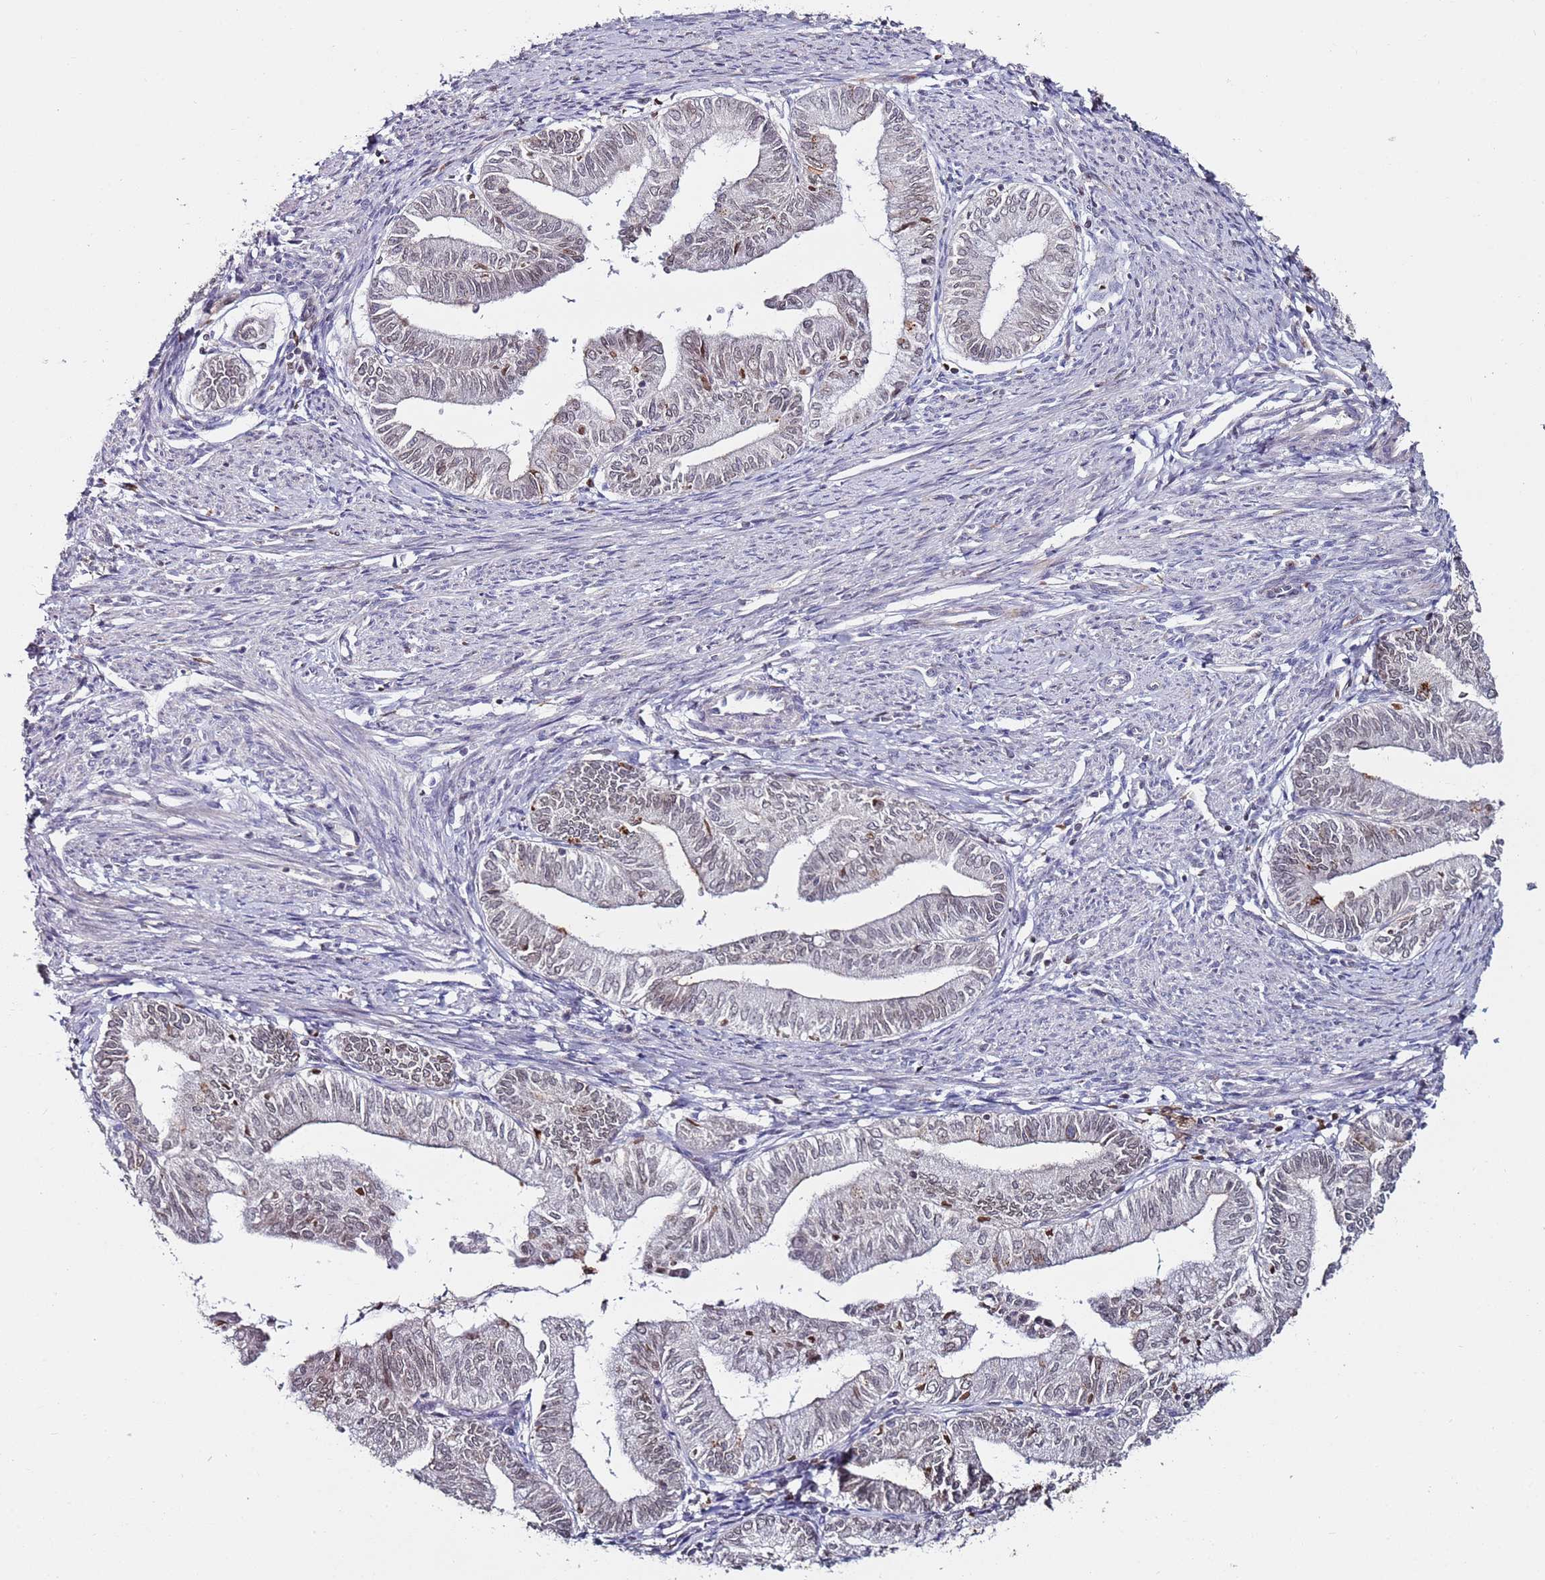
{"staining": {"intensity": "moderate", "quantity": "<25%", "location": "nuclear"}, "tissue": "endometrial cancer", "cell_type": "Tumor cells", "image_type": "cancer", "snomed": [{"axis": "morphology", "description": "Adenocarcinoma, NOS"}, {"axis": "topography", "description": "Endometrium"}], "caption": "Human endometrial adenocarcinoma stained for a protein (brown) displays moderate nuclear positive staining in about <25% of tumor cells.", "gene": "DUSP28", "patient": {"sex": "female", "age": 66}}